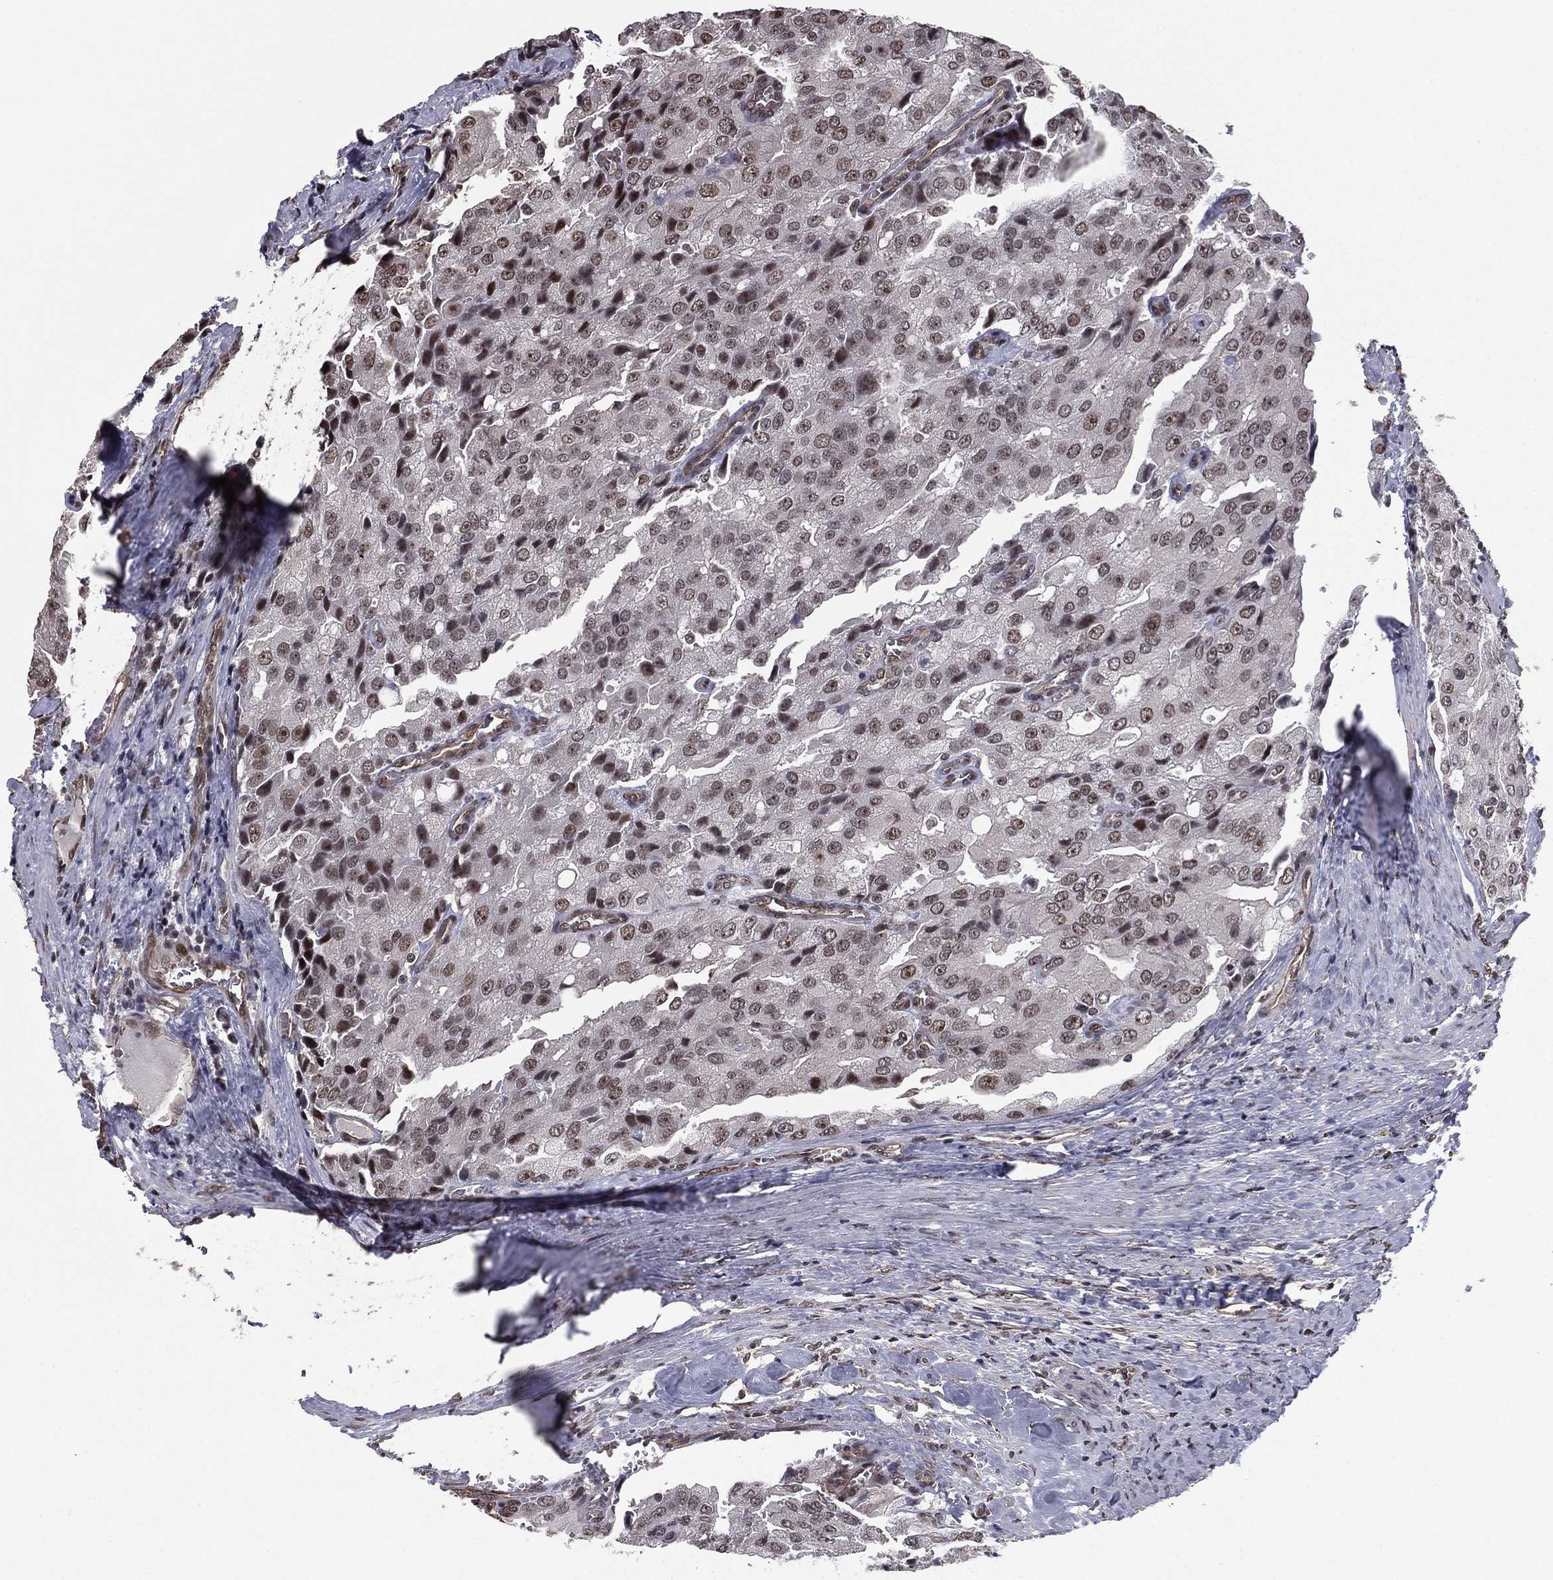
{"staining": {"intensity": "moderate", "quantity": "<25%", "location": "nuclear"}, "tissue": "prostate cancer", "cell_type": "Tumor cells", "image_type": "cancer", "snomed": [{"axis": "morphology", "description": "Adenocarcinoma, NOS"}, {"axis": "topography", "description": "Prostate and seminal vesicle, NOS"}, {"axis": "topography", "description": "Prostate"}], "caption": "Human adenocarcinoma (prostate) stained with a brown dye demonstrates moderate nuclear positive expression in approximately <25% of tumor cells.", "gene": "RARB", "patient": {"sex": "male", "age": 67}}